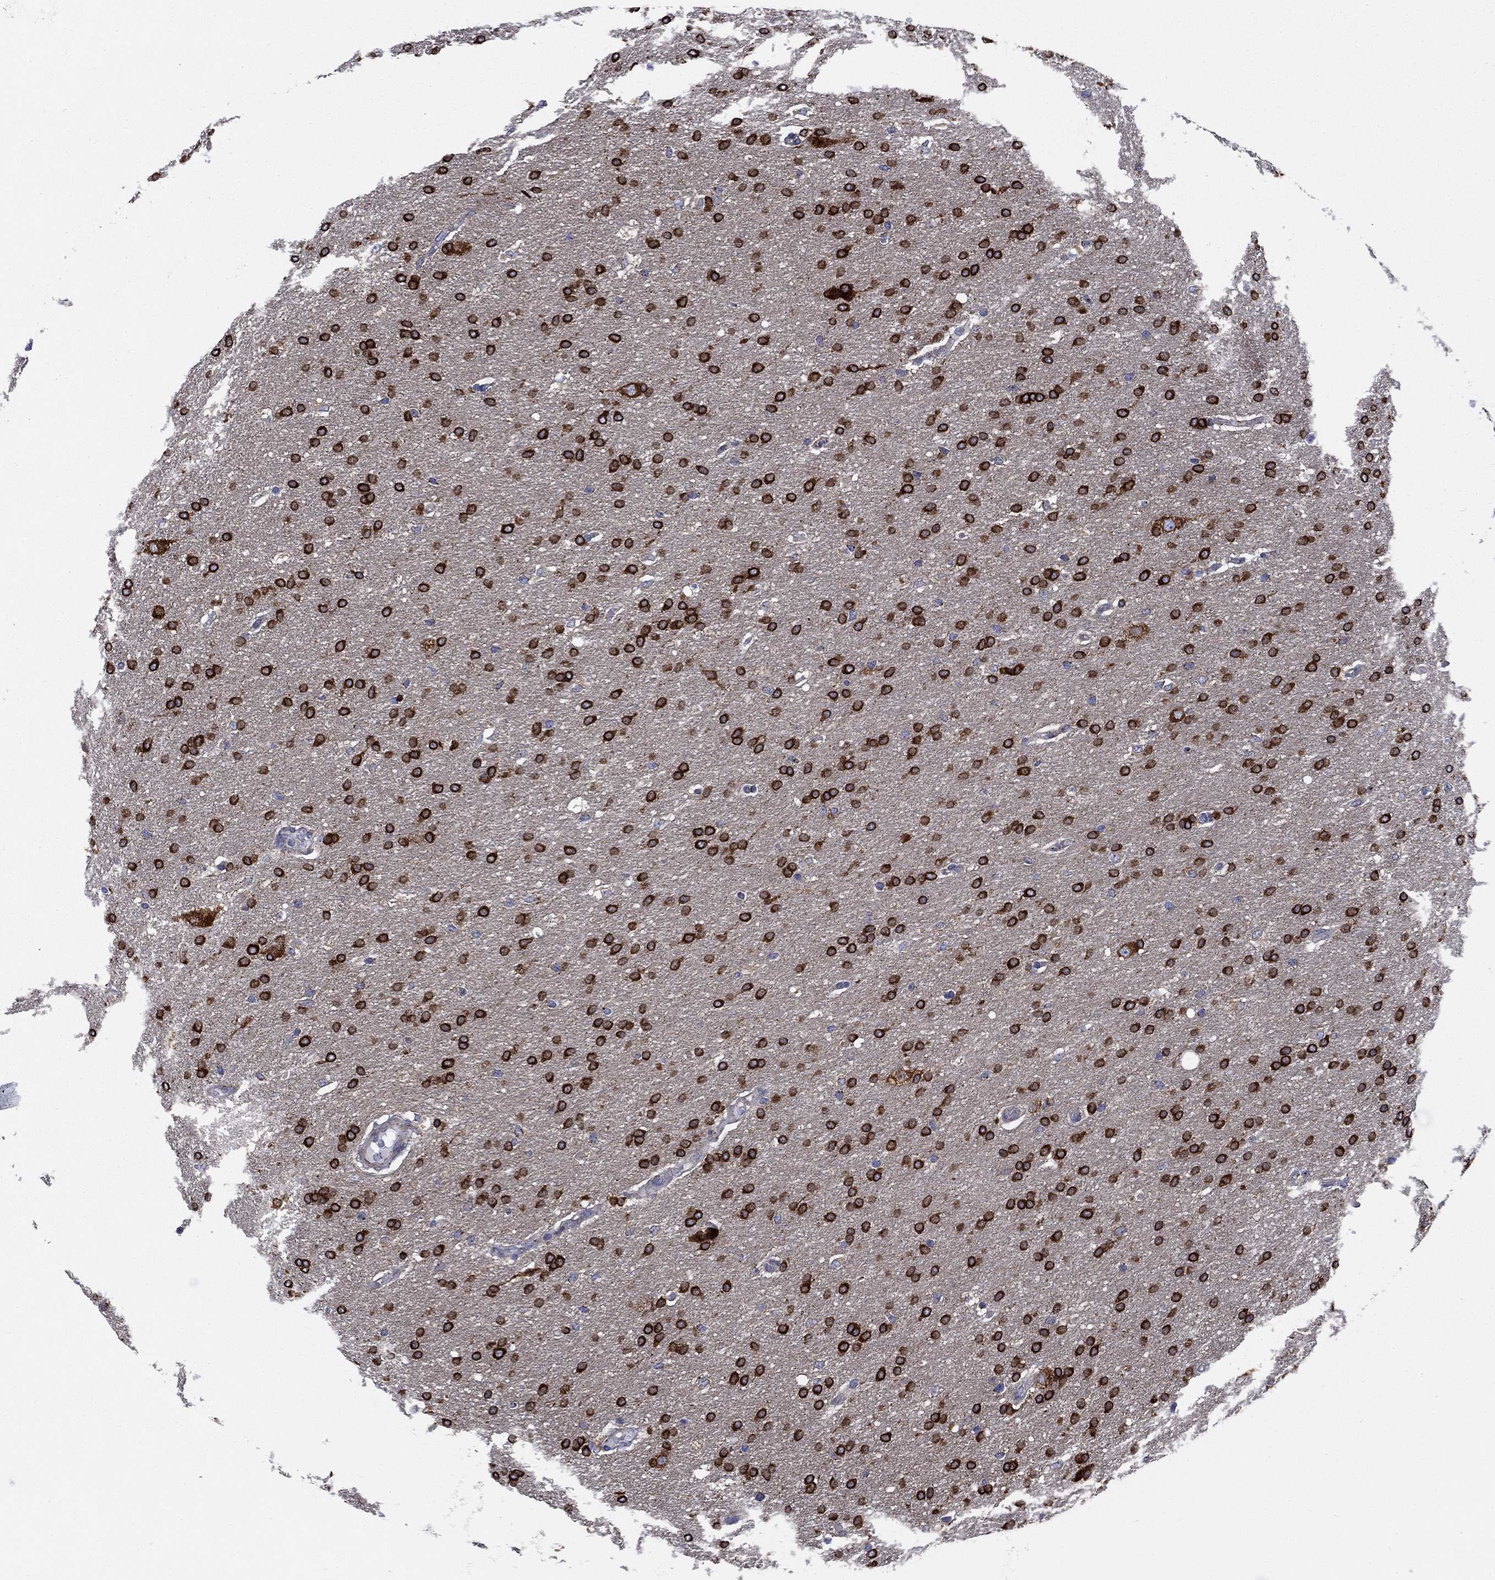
{"staining": {"intensity": "strong", "quantity": ">75%", "location": "cytoplasmic/membranous"}, "tissue": "glioma", "cell_type": "Tumor cells", "image_type": "cancer", "snomed": [{"axis": "morphology", "description": "Glioma, malignant, Low grade"}, {"axis": "topography", "description": "Brain"}], "caption": "Tumor cells show high levels of strong cytoplasmic/membranous staining in about >75% of cells in glioma.", "gene": "NACAD", "patient": {"sex": "female", "age": 37}}